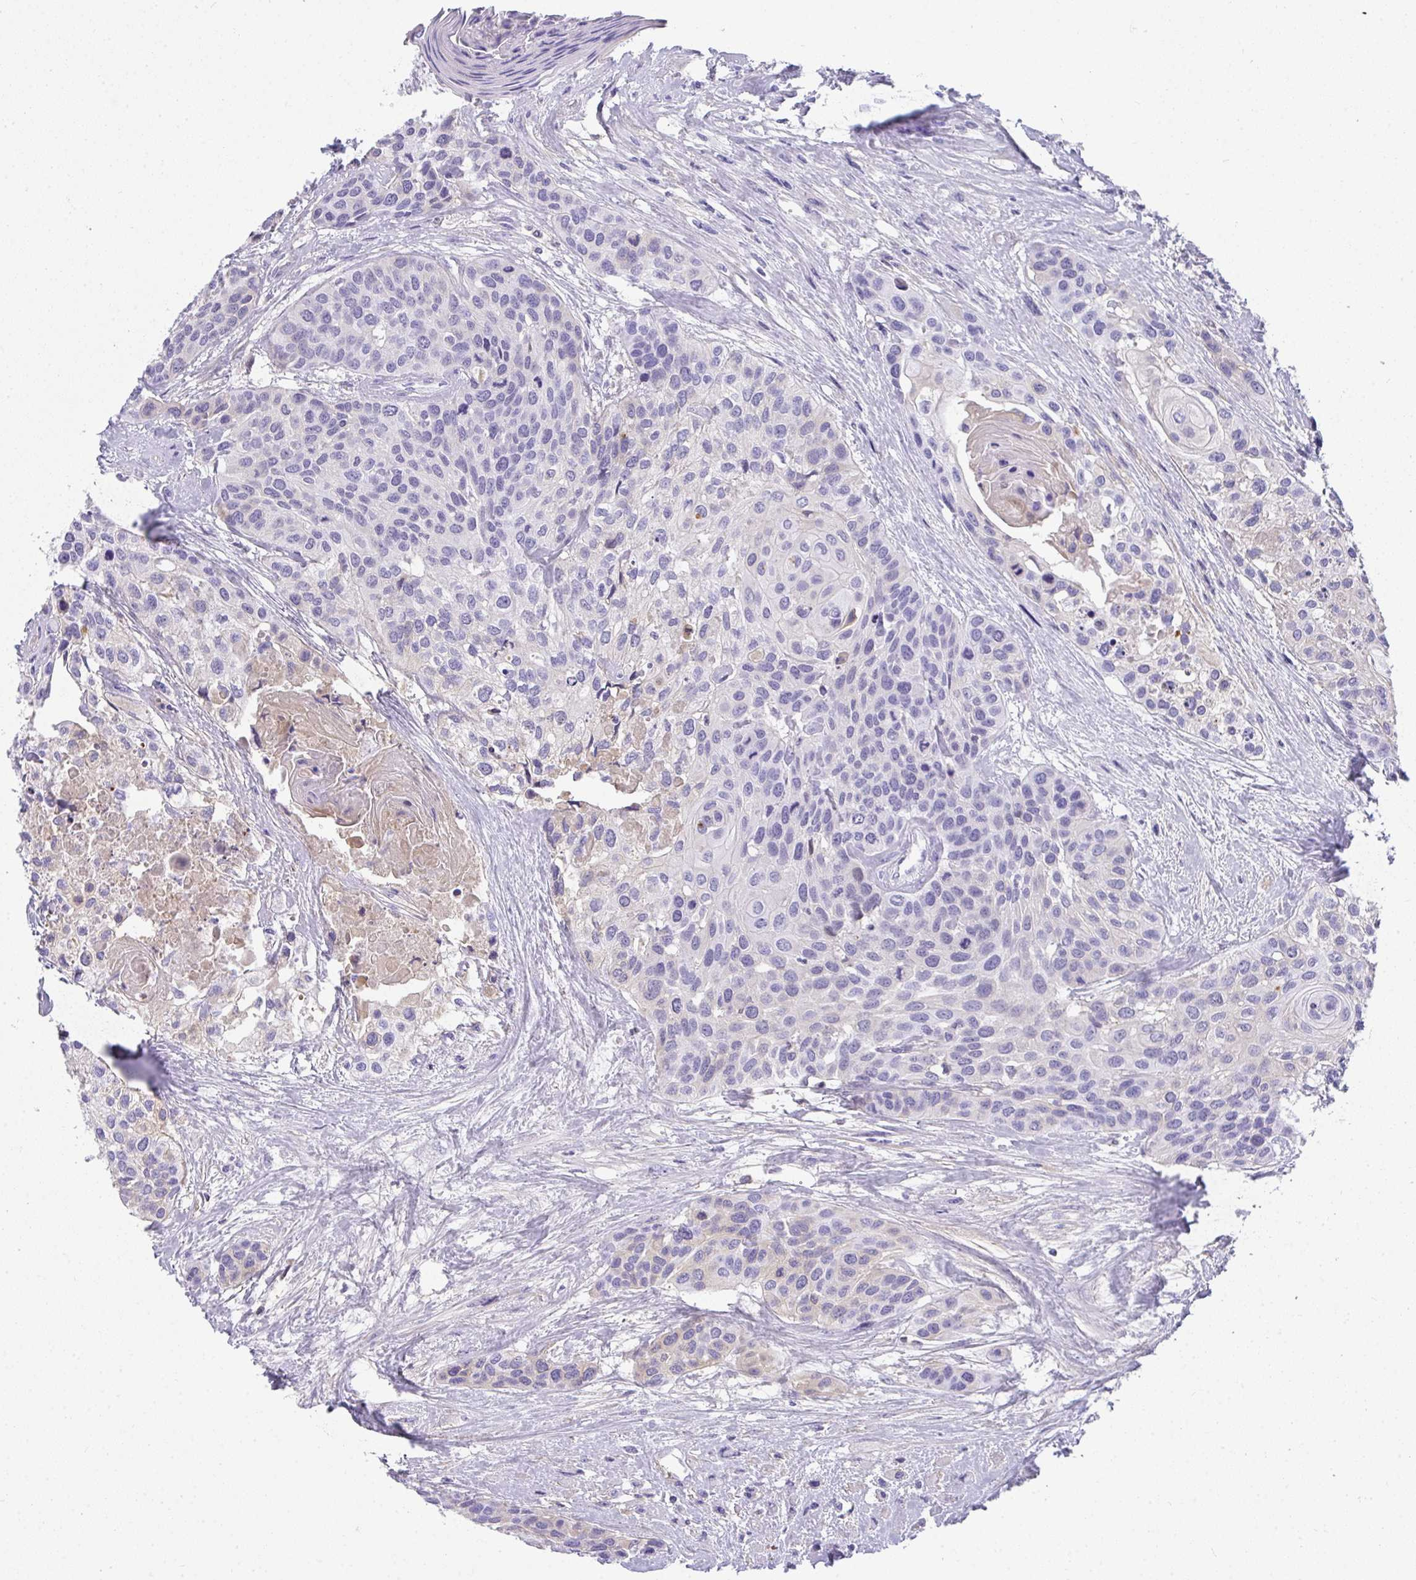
{"staining": {"intensity": "negative", "quantity": "none", "location": "none"}, "tissue": "head and neck cancer", "cell_type": "Tumor cells", "image_type": "cancer", "snomed": [{"axis": "morphology", "description": "Squamous cell carcinoma, NOS"}, {"axis": "topography", "description": "Head-Neck"}], "caption": "Immunohistochemistry (IHC) image of neoplastic tissue: head and neck cancer (squamous cell carcinoma) stained with DAB exhibits no significant protein staining in tumor cells. The staining was performed using DAB to visualize the protein expression in brown, while the nuclei were stained in blue with hematoxylin (Magnification: 20x).", "gene": "ZSWIM3", "patient": {"sex": "female", "age": 50}}